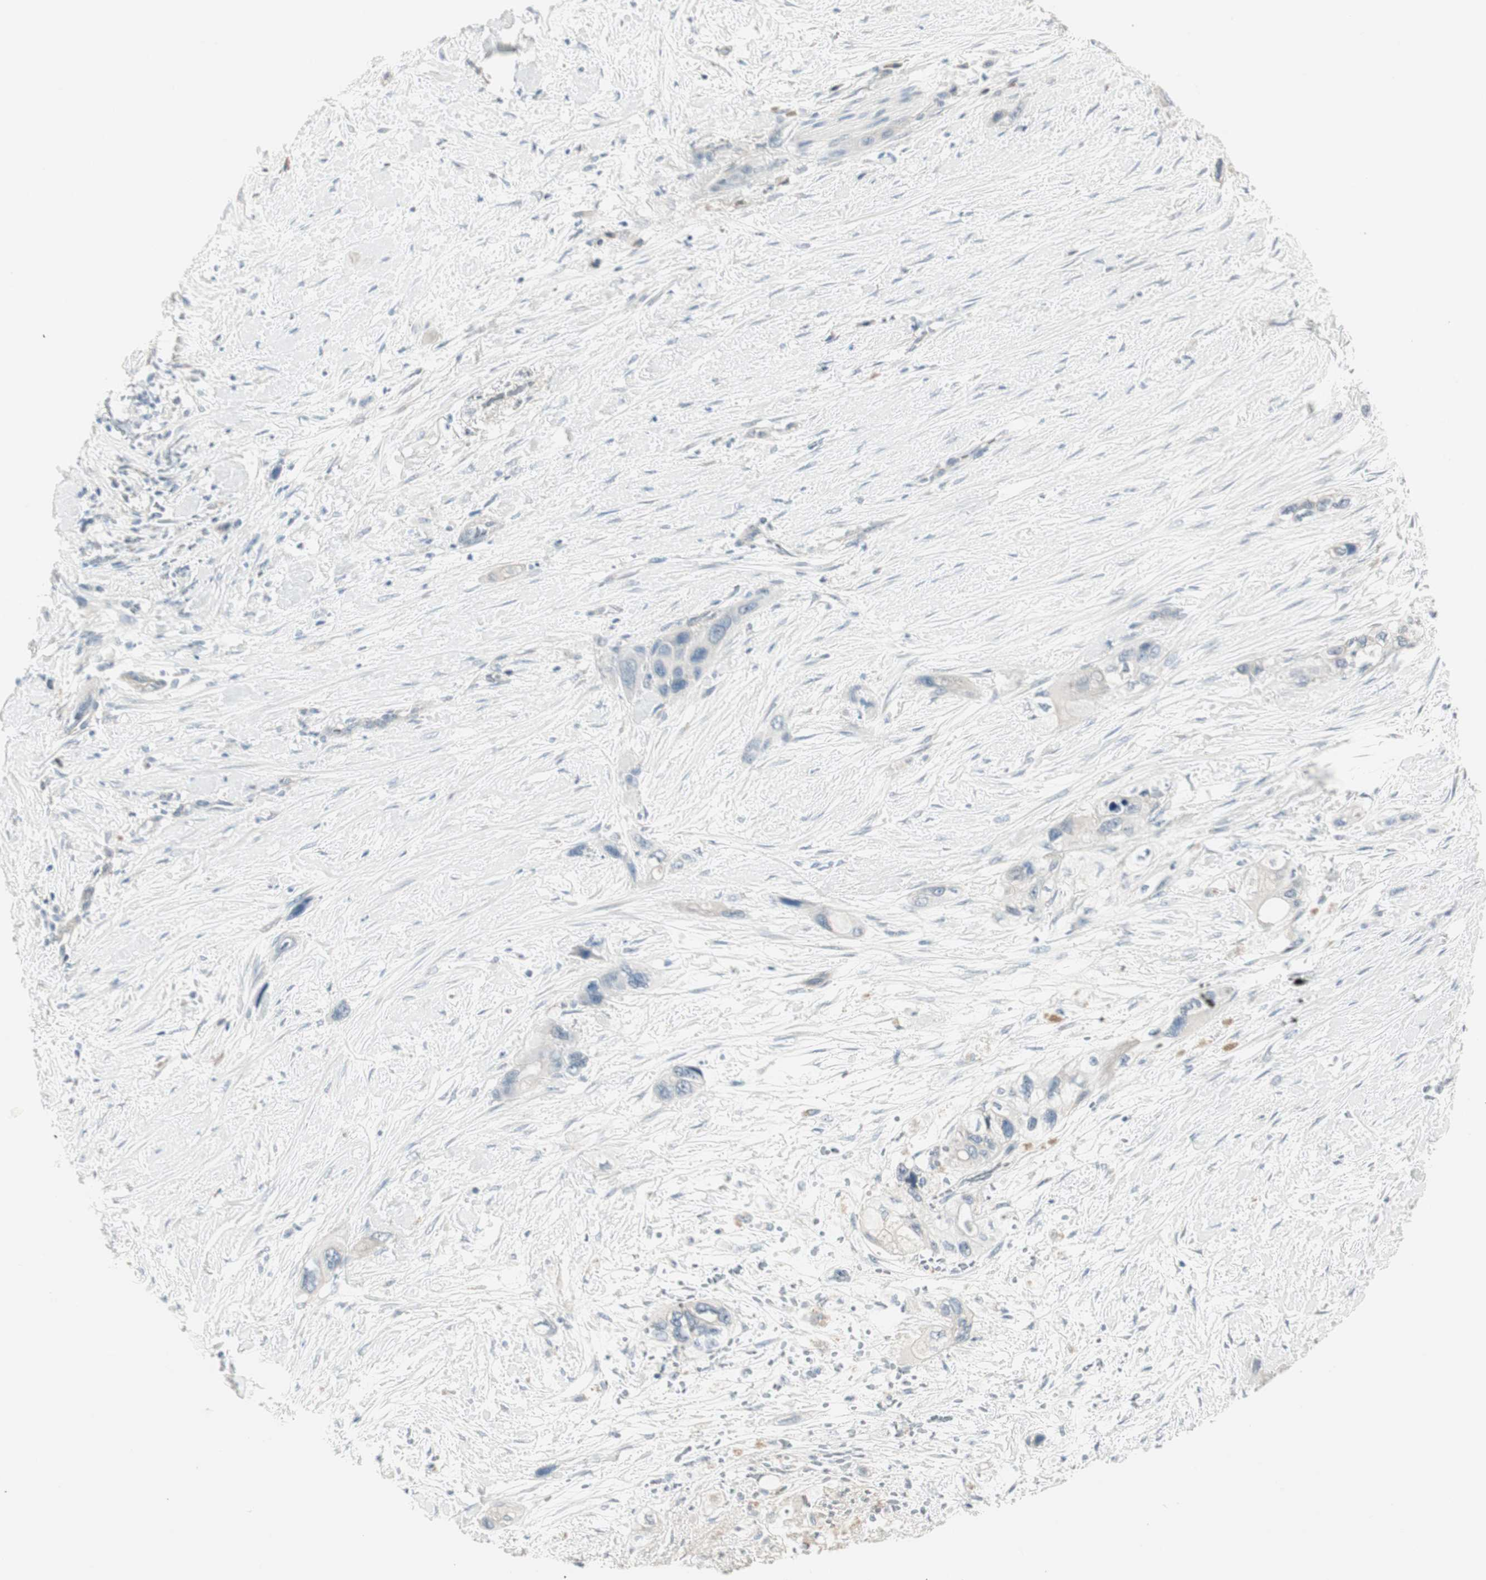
{"staining": {"intensity": "negative", "quantity": "none", "location": "none"}, "tissue": "pancreatic cancer", "cell_type": "Tumor cells", "image_type": "cancer", "snomed": [{"axis": "morphology", "description": "Adenocarcinoma, NOS"}, {"axis": "topography", "description": "Pancreas"}], "caption": "This micrograph is of pancreatic cancer stained with immunohistochemistry (IHC) to label a protein in brown with the nuclei are counter-stained blue. There is no positivity in tumor cells. Nuclei are stained in blue.", "gene": "EVA1A", "patient": {"sex": "male", "age": 46}}